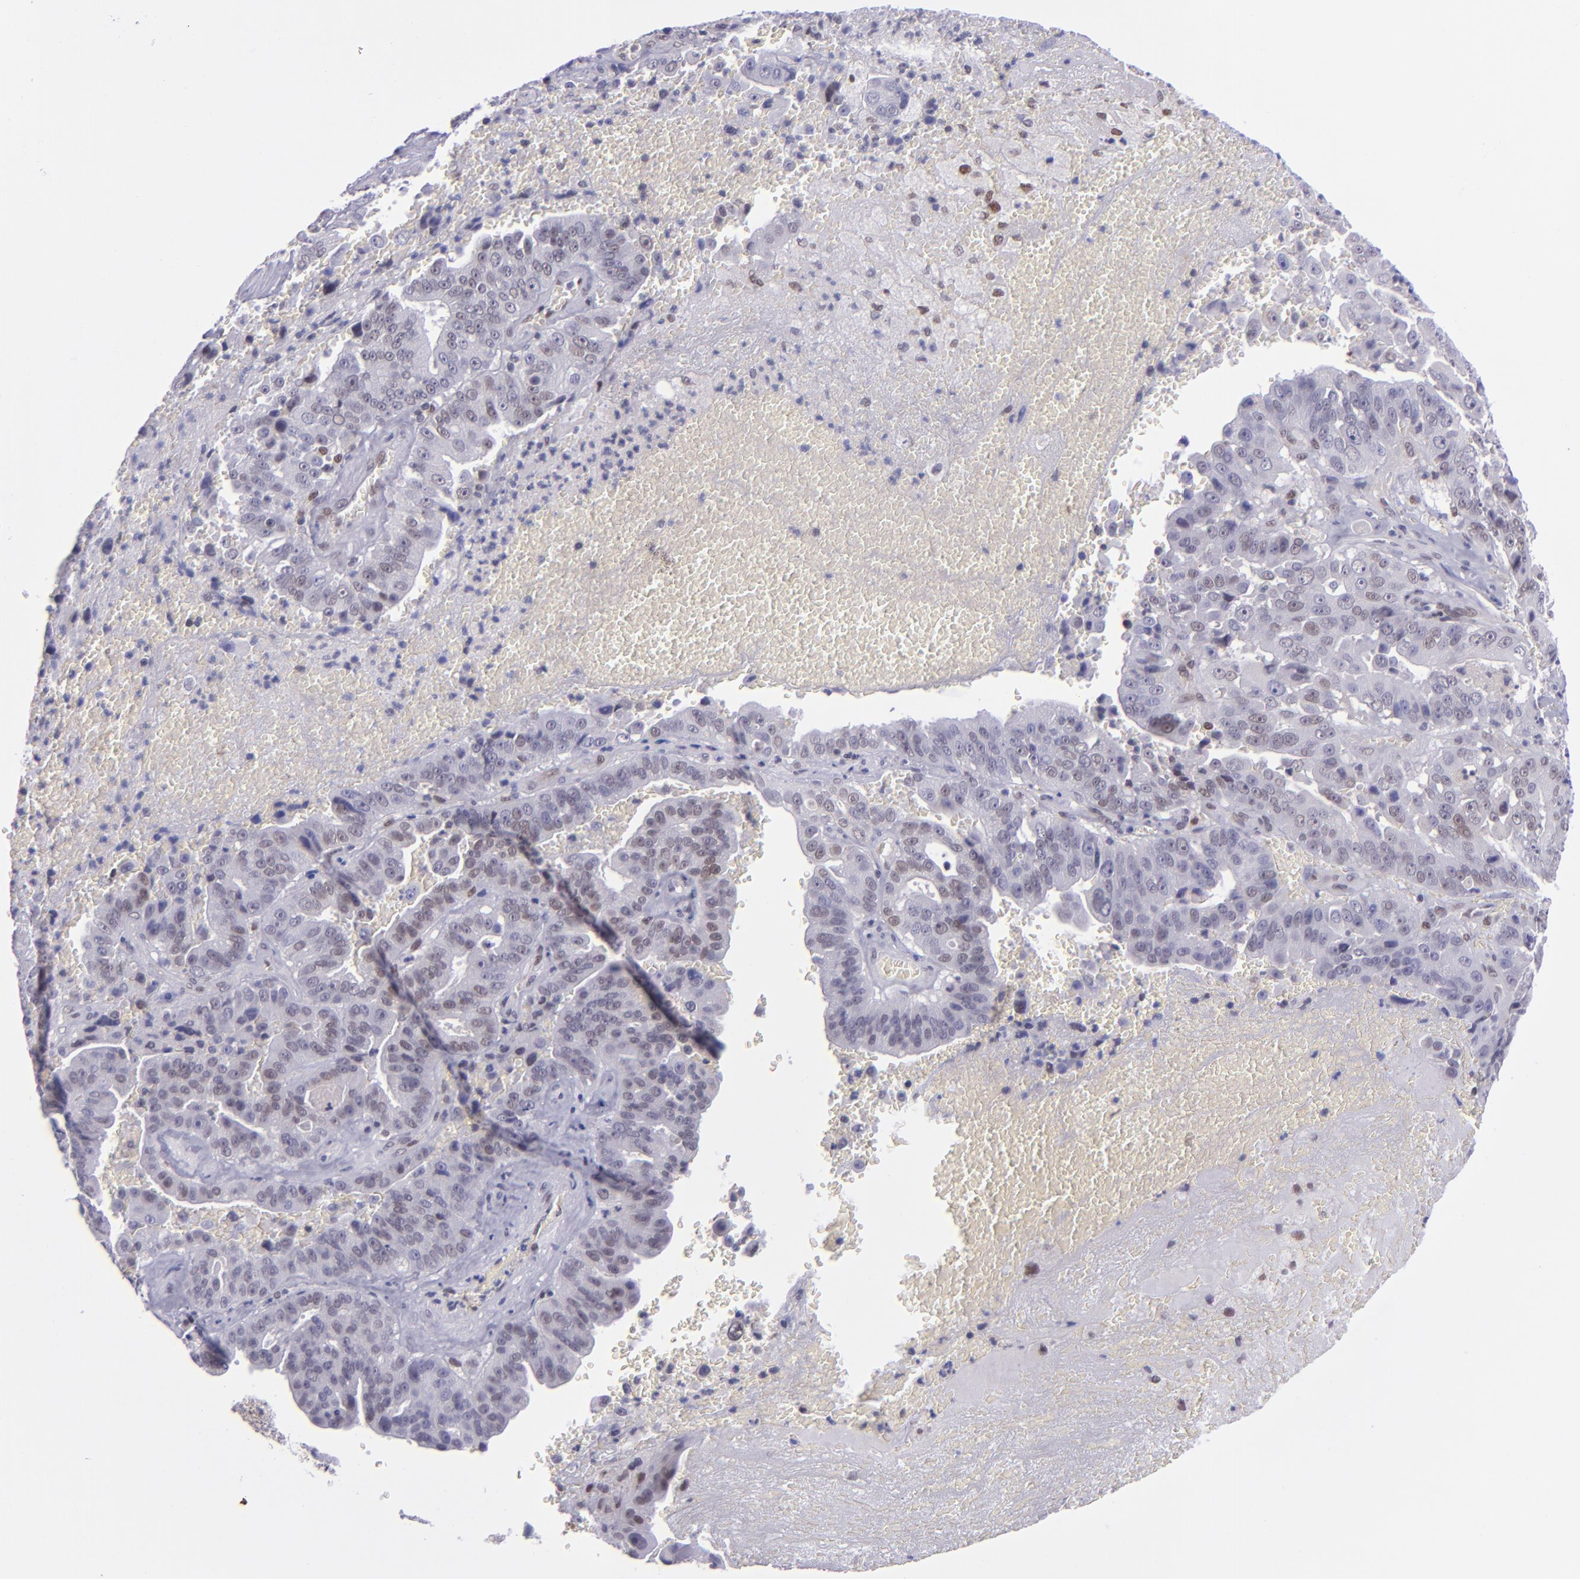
{"staining": {"intensity": "weak", "quantity": "25%-75%", "location": "nuclear"}, "tissue": "liver cancer", "cell_type": "Tumor cells", "image_type": "cancer", "snomed": [{"axis": "morphology", "description": "Cholangiocarcinoma"}, {"axis": "topography", "description": "Liver"}], "caption": "Immunohistochemistry photomicrograph of liver cancer (cholangiocarcinoma) stained for a protein (brown), which exhibits low levels of weak nuclear expression in approximately 25%-75% of tumor cells.", "gene": "BAG1", "patient": {"sex": "female", "age": 79}}